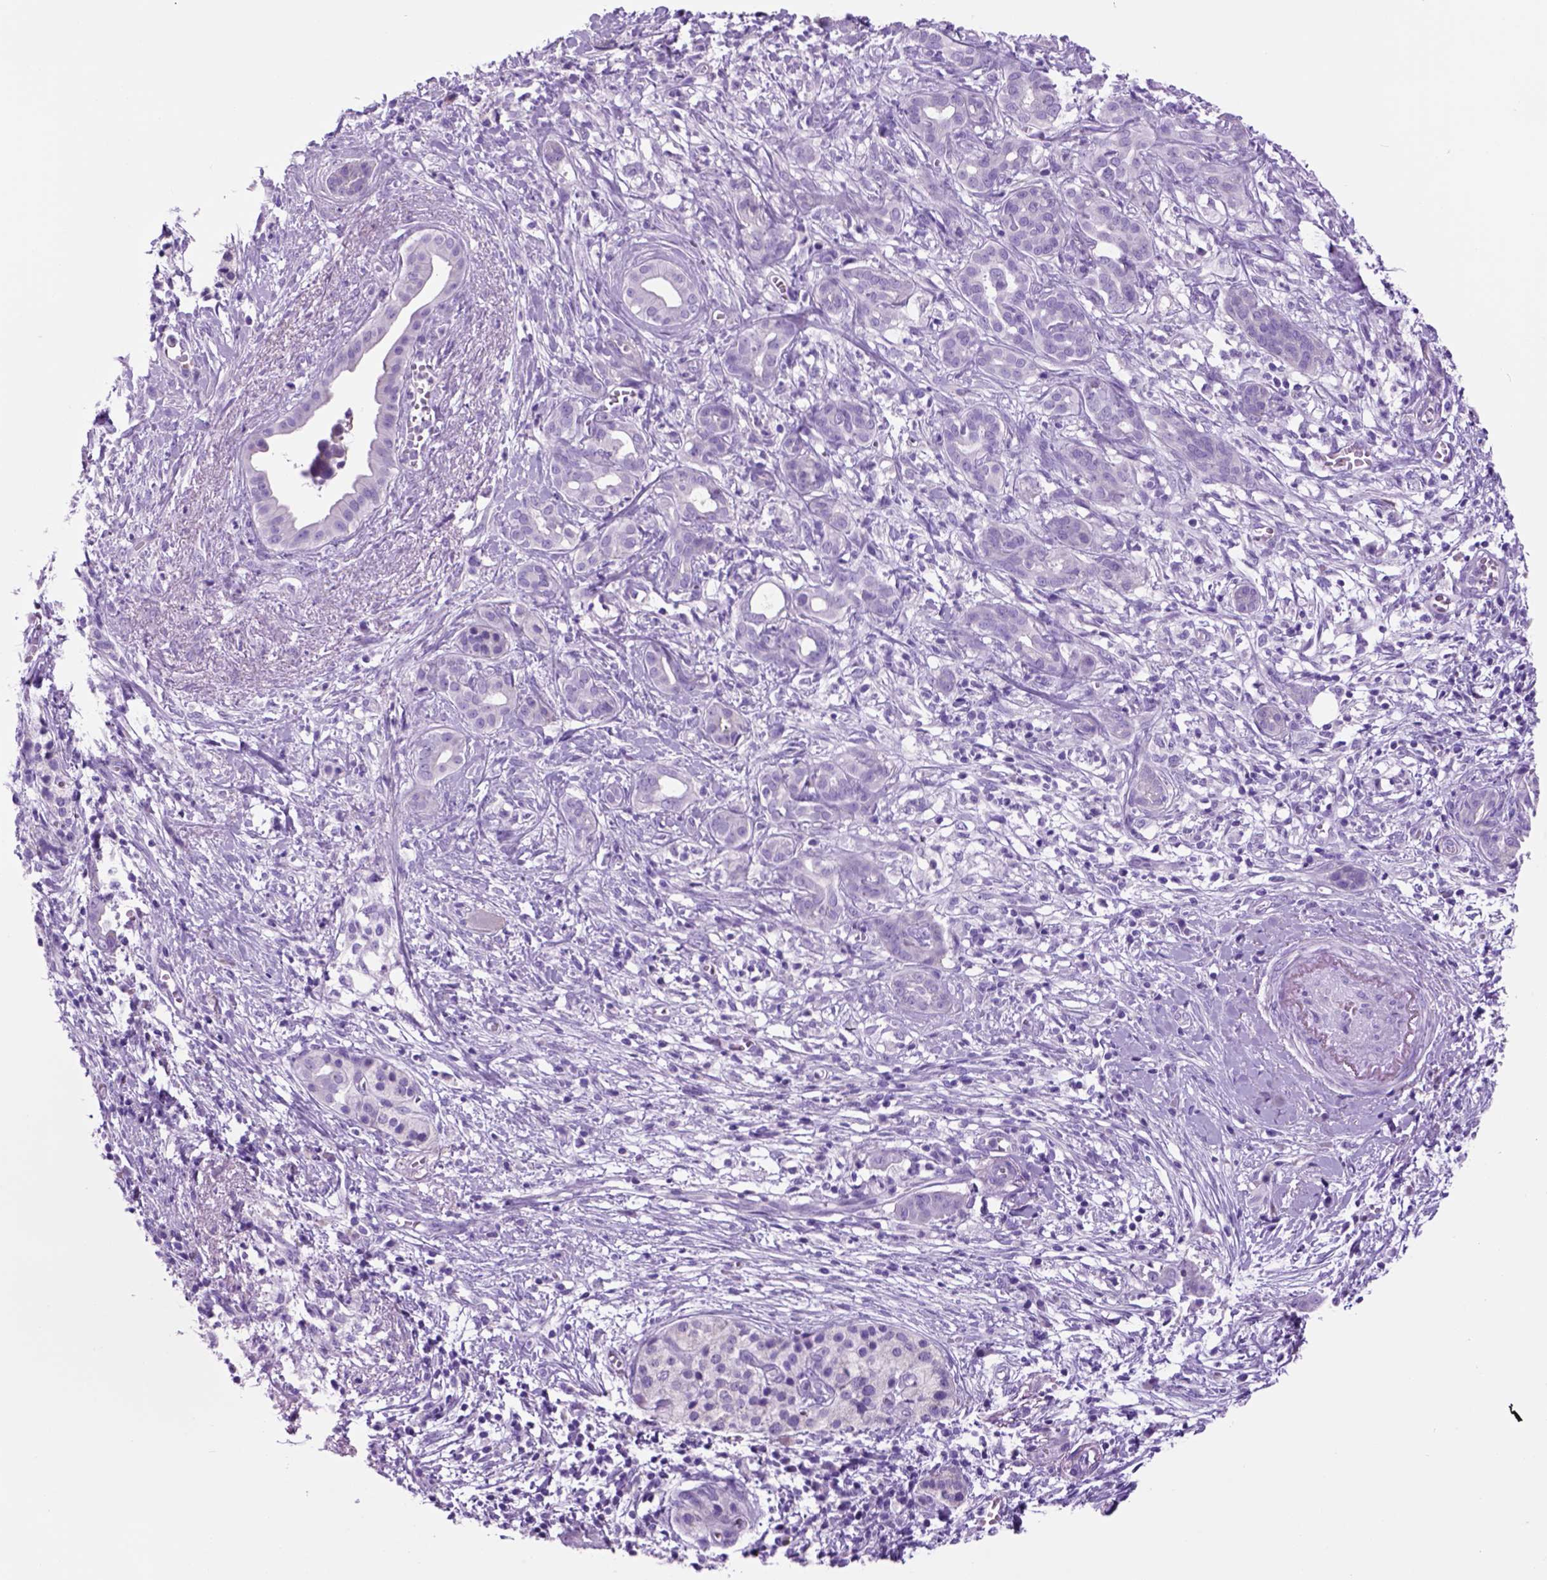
{"staining": {"intensity": "negative", "quantity": "none", "location": "none"}, "tissue": "pancreatic cancer", "cell_type": "Tumor cells", "image_type": "cancer", "snomed": [{"axis": "morphology", "description": "Adenocarcinoma, NOS"}, {"axis": "topography", "description": "Pancreas"}], "caption": "This is a micrograph of immunohistochemistry (IHC) staining of pancreatic cancer, which shows no staining in tumor cells.", "gene": "HHIPL2", "patient": {"sex": "male", "age": 61}}